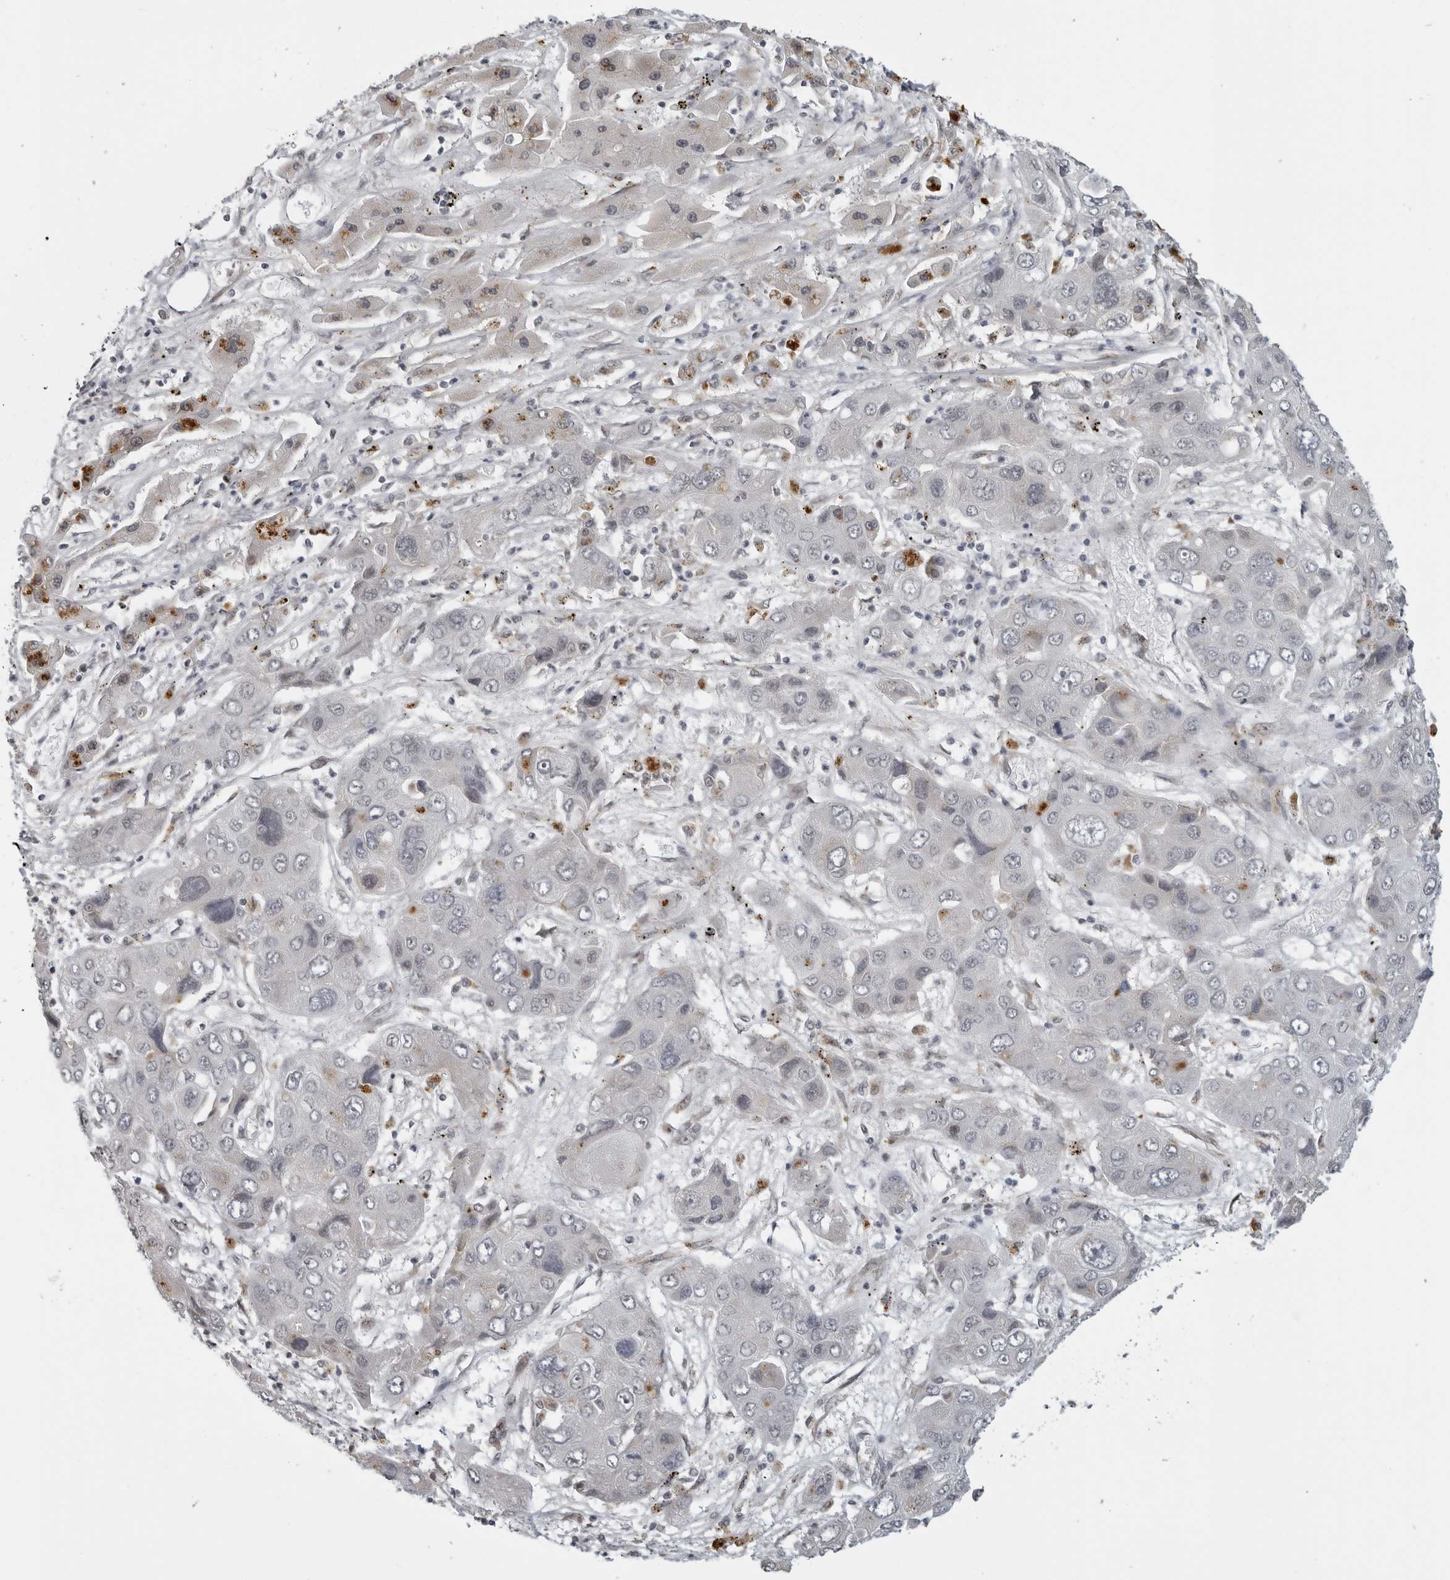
{"staining": {"intensity": "negative", "quantity": "none", "location": "none"}, "tissue": "liver cancer", "cell_type": "Tumor cells", "image_type": "cancer", "snomed": [{"axis": "morphology", "description": "Cholangiocarcinoma"}, {"axis": "topography", "description": "Liver"}], "caption": "DAB immunohistochemical staining of human liver cancer (cholangiocarcinoma) displays no significant expression in tumor cells.", "gene": "MAF", "patient": {"sex": "male", "age": 67}}